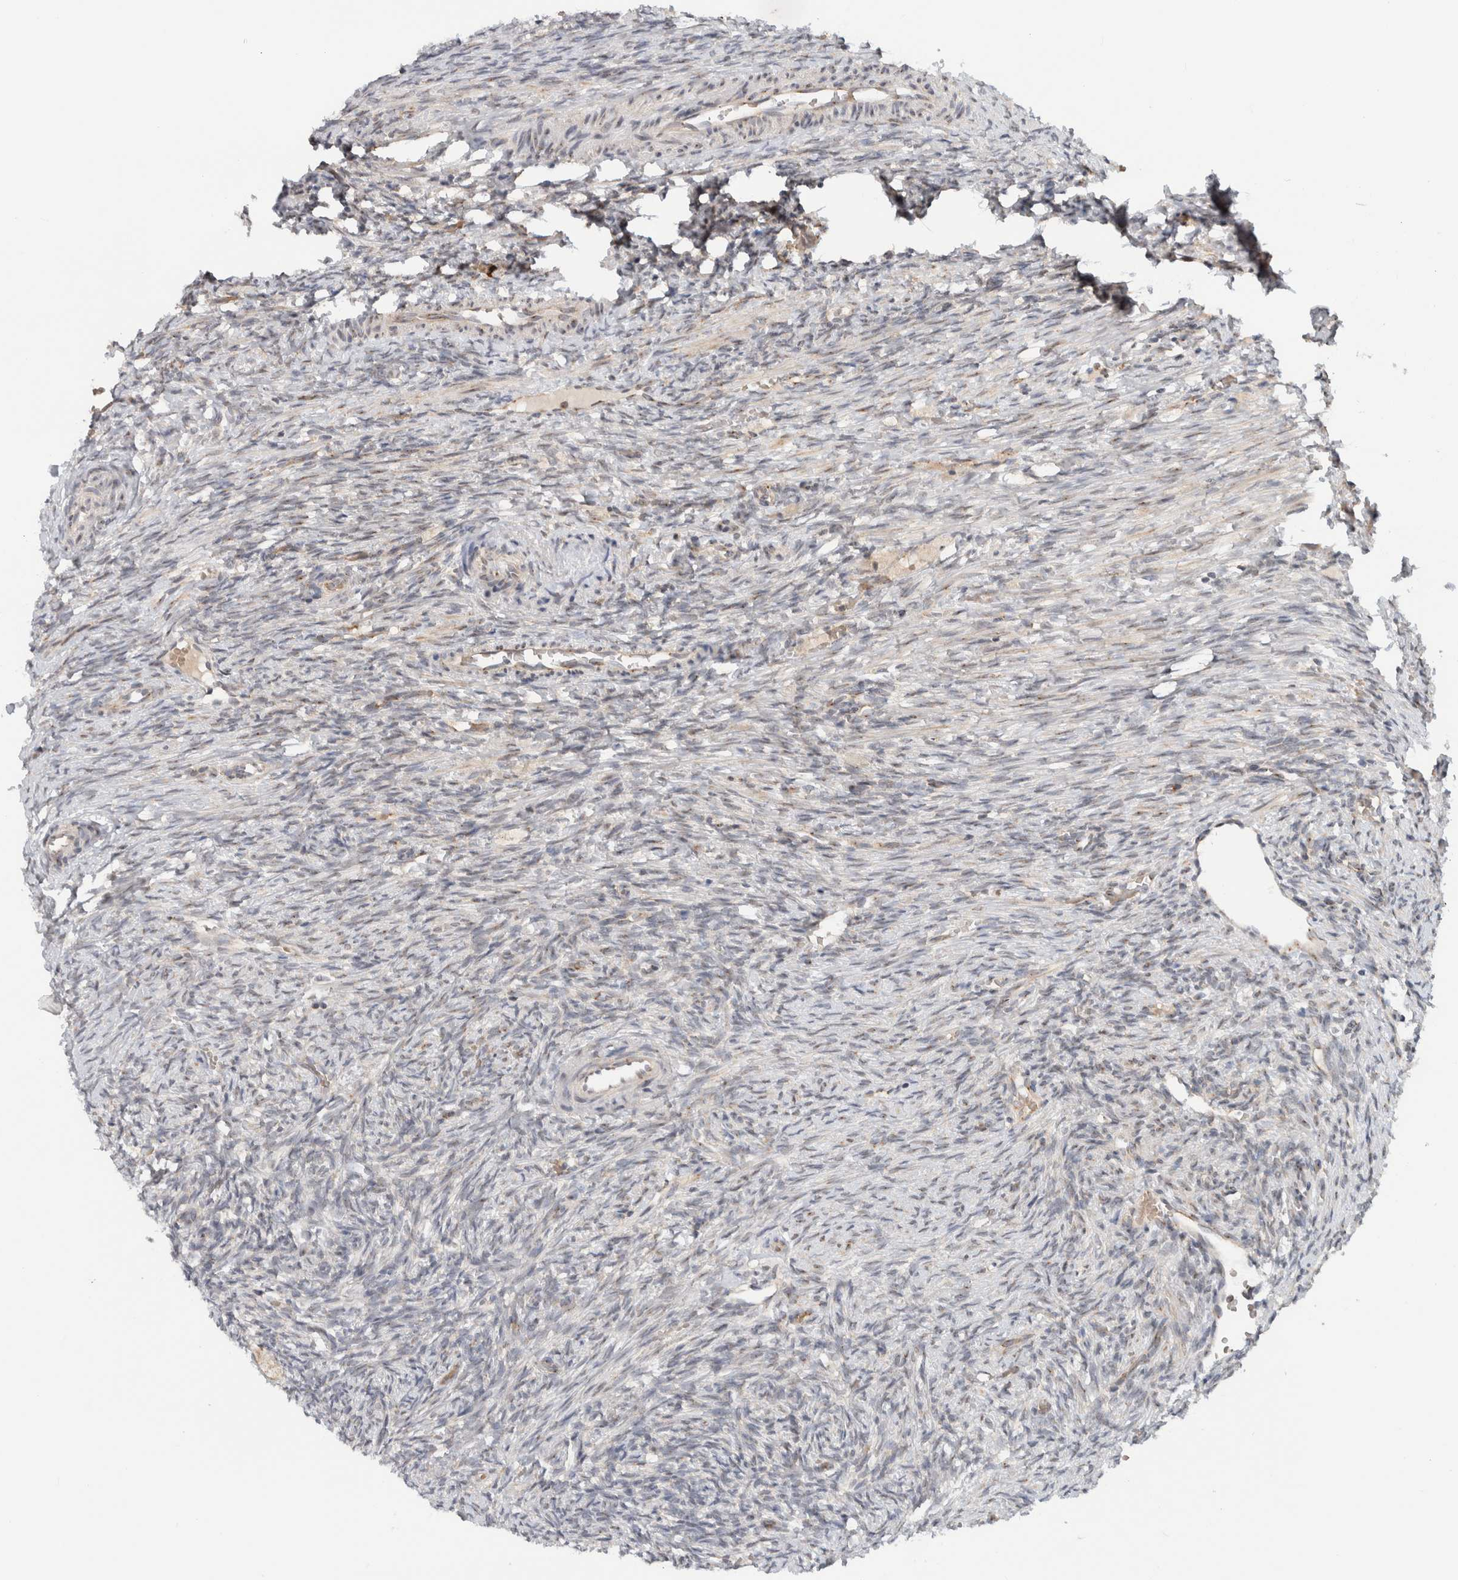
{"staining": {"intensity": "negative", "quantity": "none", "location": "none"}, "tissue": "ovary", "cell_type": "Follicle cells", "image_type": "normal", "snomed": [{"axis": "morphology", "description": "Normal tissue, NOS"}, {"axis": "topography", "description": "Ovary"}], "caption": "This image is of benign ovary stained with IHC to label a protein in brown with the nuclei are counter-stained blue. There is no staining in follicle cells.", "gene": "CMC2", "patient": {"sex": "female", "age": 41}}